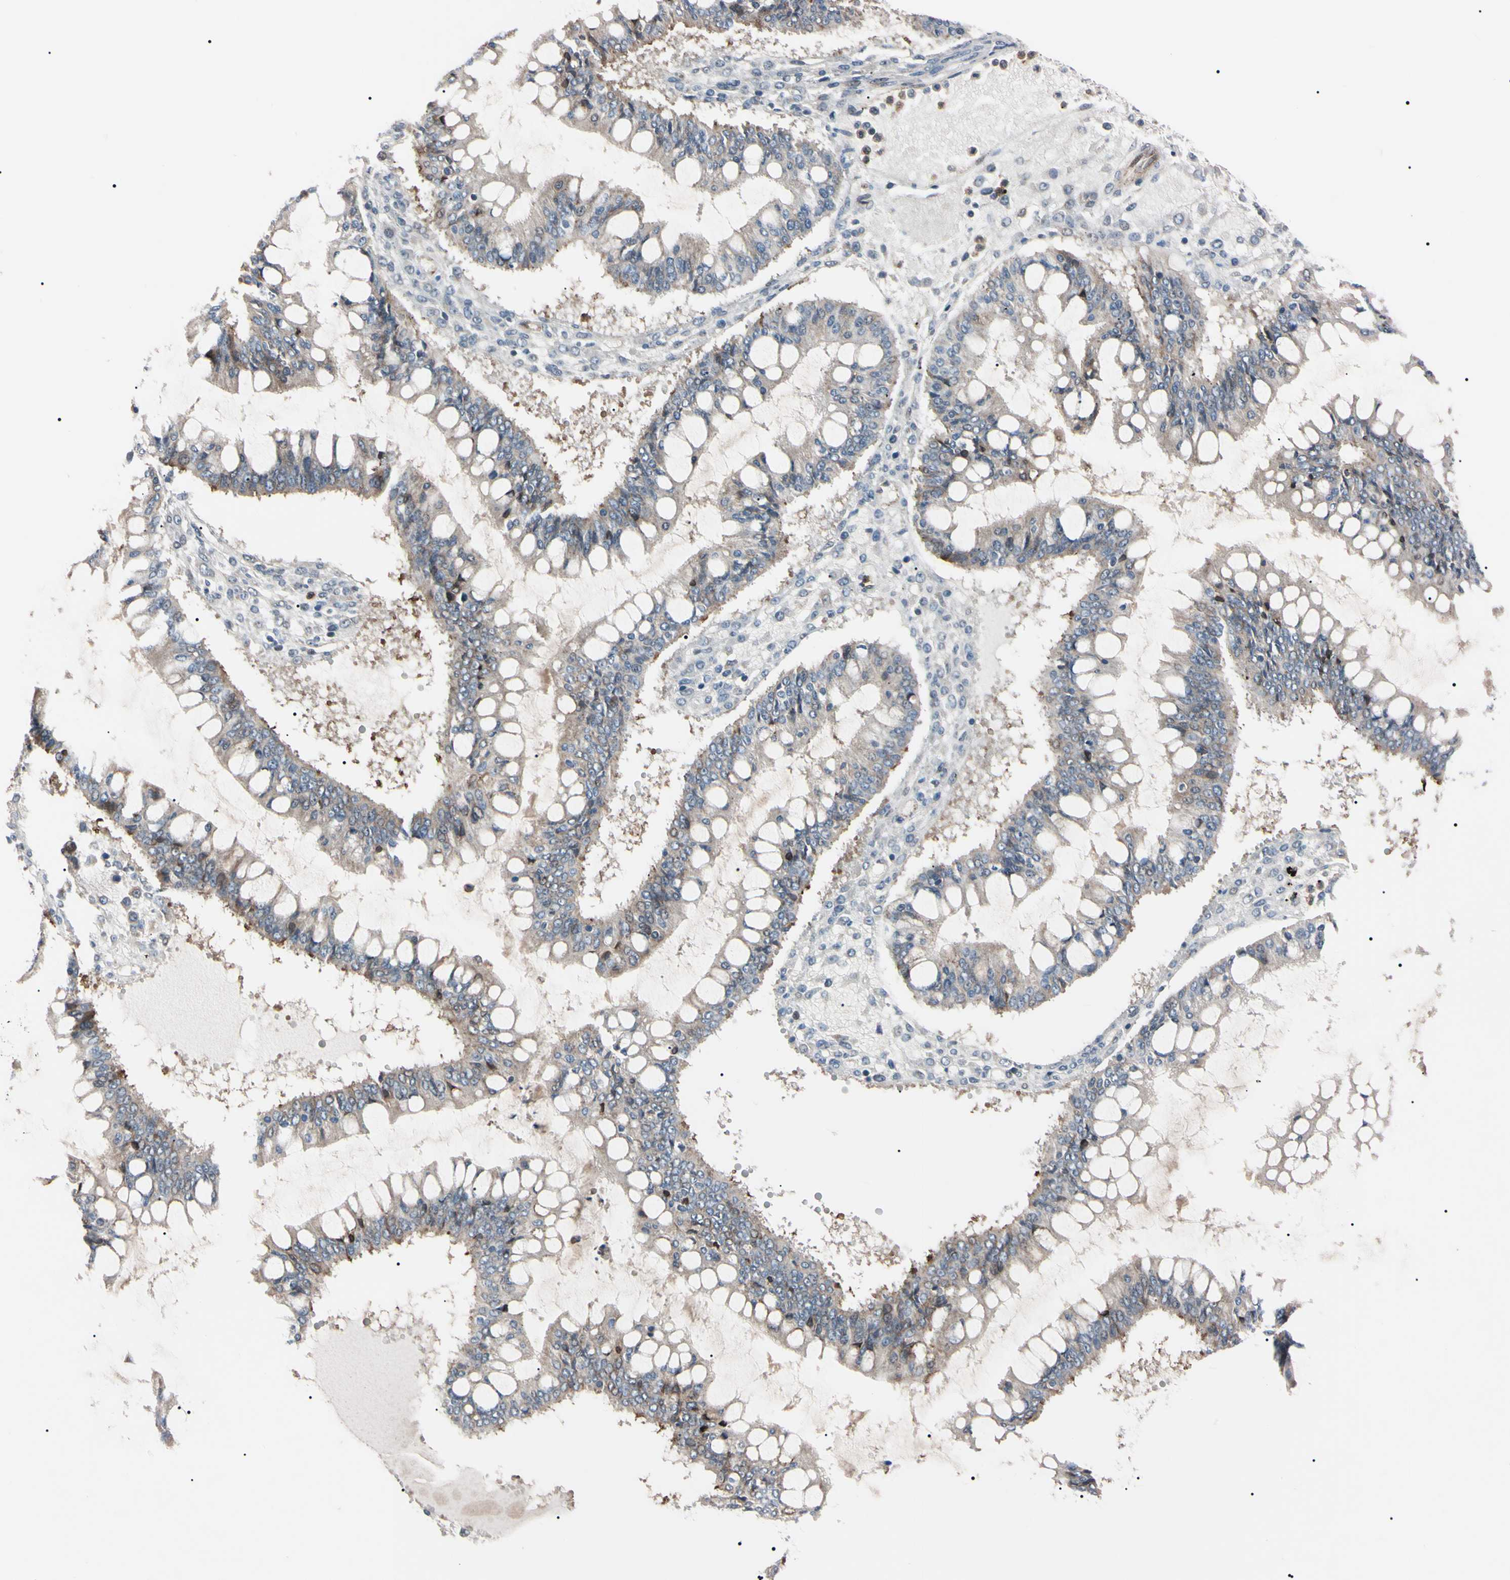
{"staining": {"intensity": "weak", "quantity": ">75%", "location": "cytoplasmic/membranous"}, "tissue": "ovarian cancer", "cell_type": "Tumor cells", "image_type": "cancer", "snomed": [{"axis": "morphology", "description": "Cystadenocarcinoma, mucinous, NOS"}, {"axis": "topography", "description": "Ovary"}], "caption": "IHC of human ovarian cancer (mucinous cystadenocarcinoma) exhibits low levels of weak cytoplasmic/membranous expression in about >75% of tumor cells. (DAB (3,3'-diaminobenzidine) IHC with brightfield microscopy, high magnification).", "gene": "TRAF5", "patient": {"sex": "female", "age": 73}}